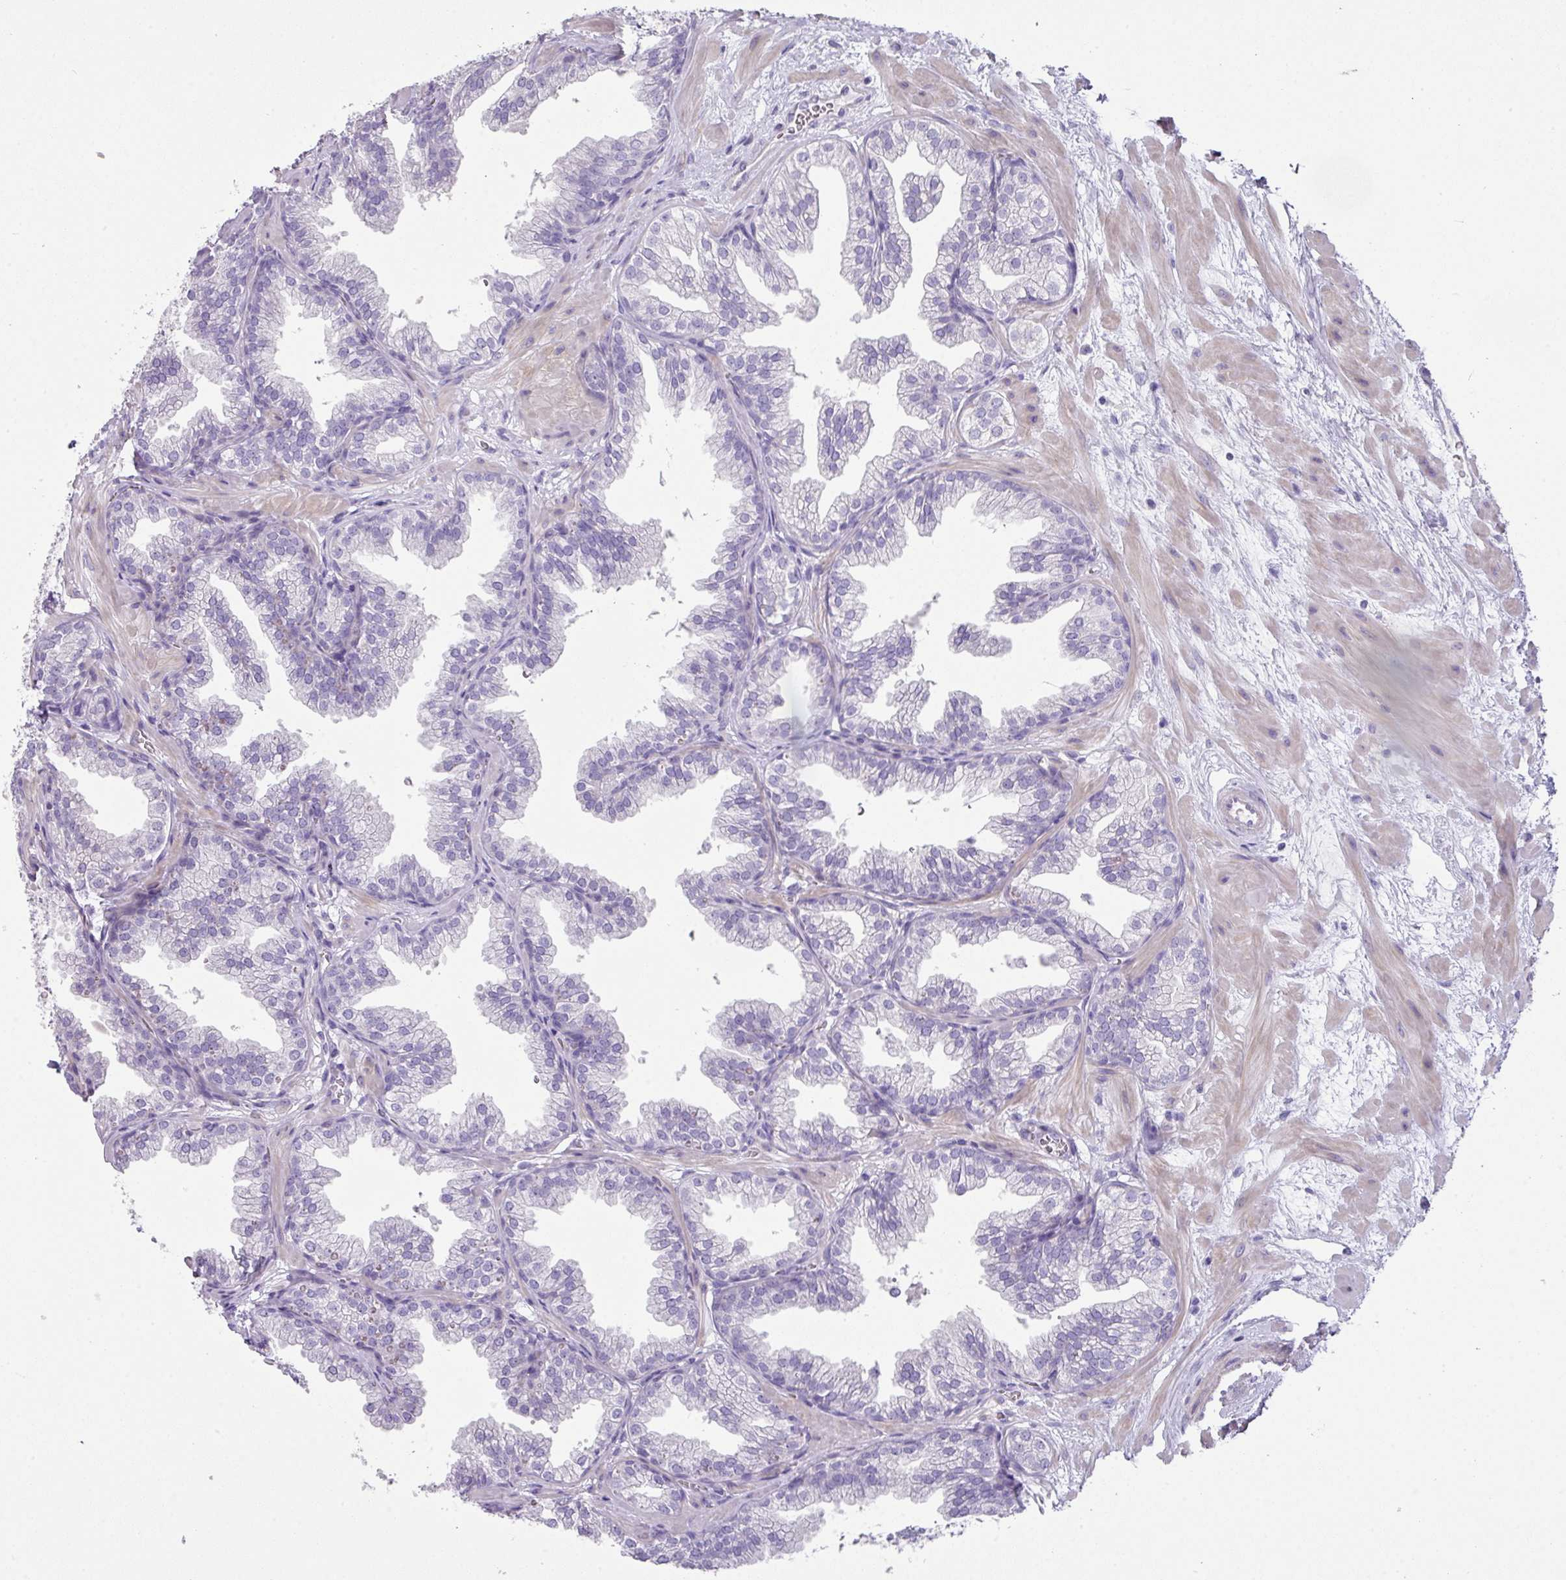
{"staining": {"intensity": "negative", "quantity": "none", "location": "none"}, "tissue": "prostate", "cell_type": "Glandular cells", "image_type": "normal", "snomed": [{"axis": "morphology", "description": "Normal tissue, NOS"}, {"axis": "topography", "description": "Prostate"}], "caption": "Immunohistochemistry (IHC) histopathology image of benign human prostate stained for a protein (brown), which reveals no expression in glandular cells.", "gene": "GLI4", "patient": {"sex": "male", "age": 37}}